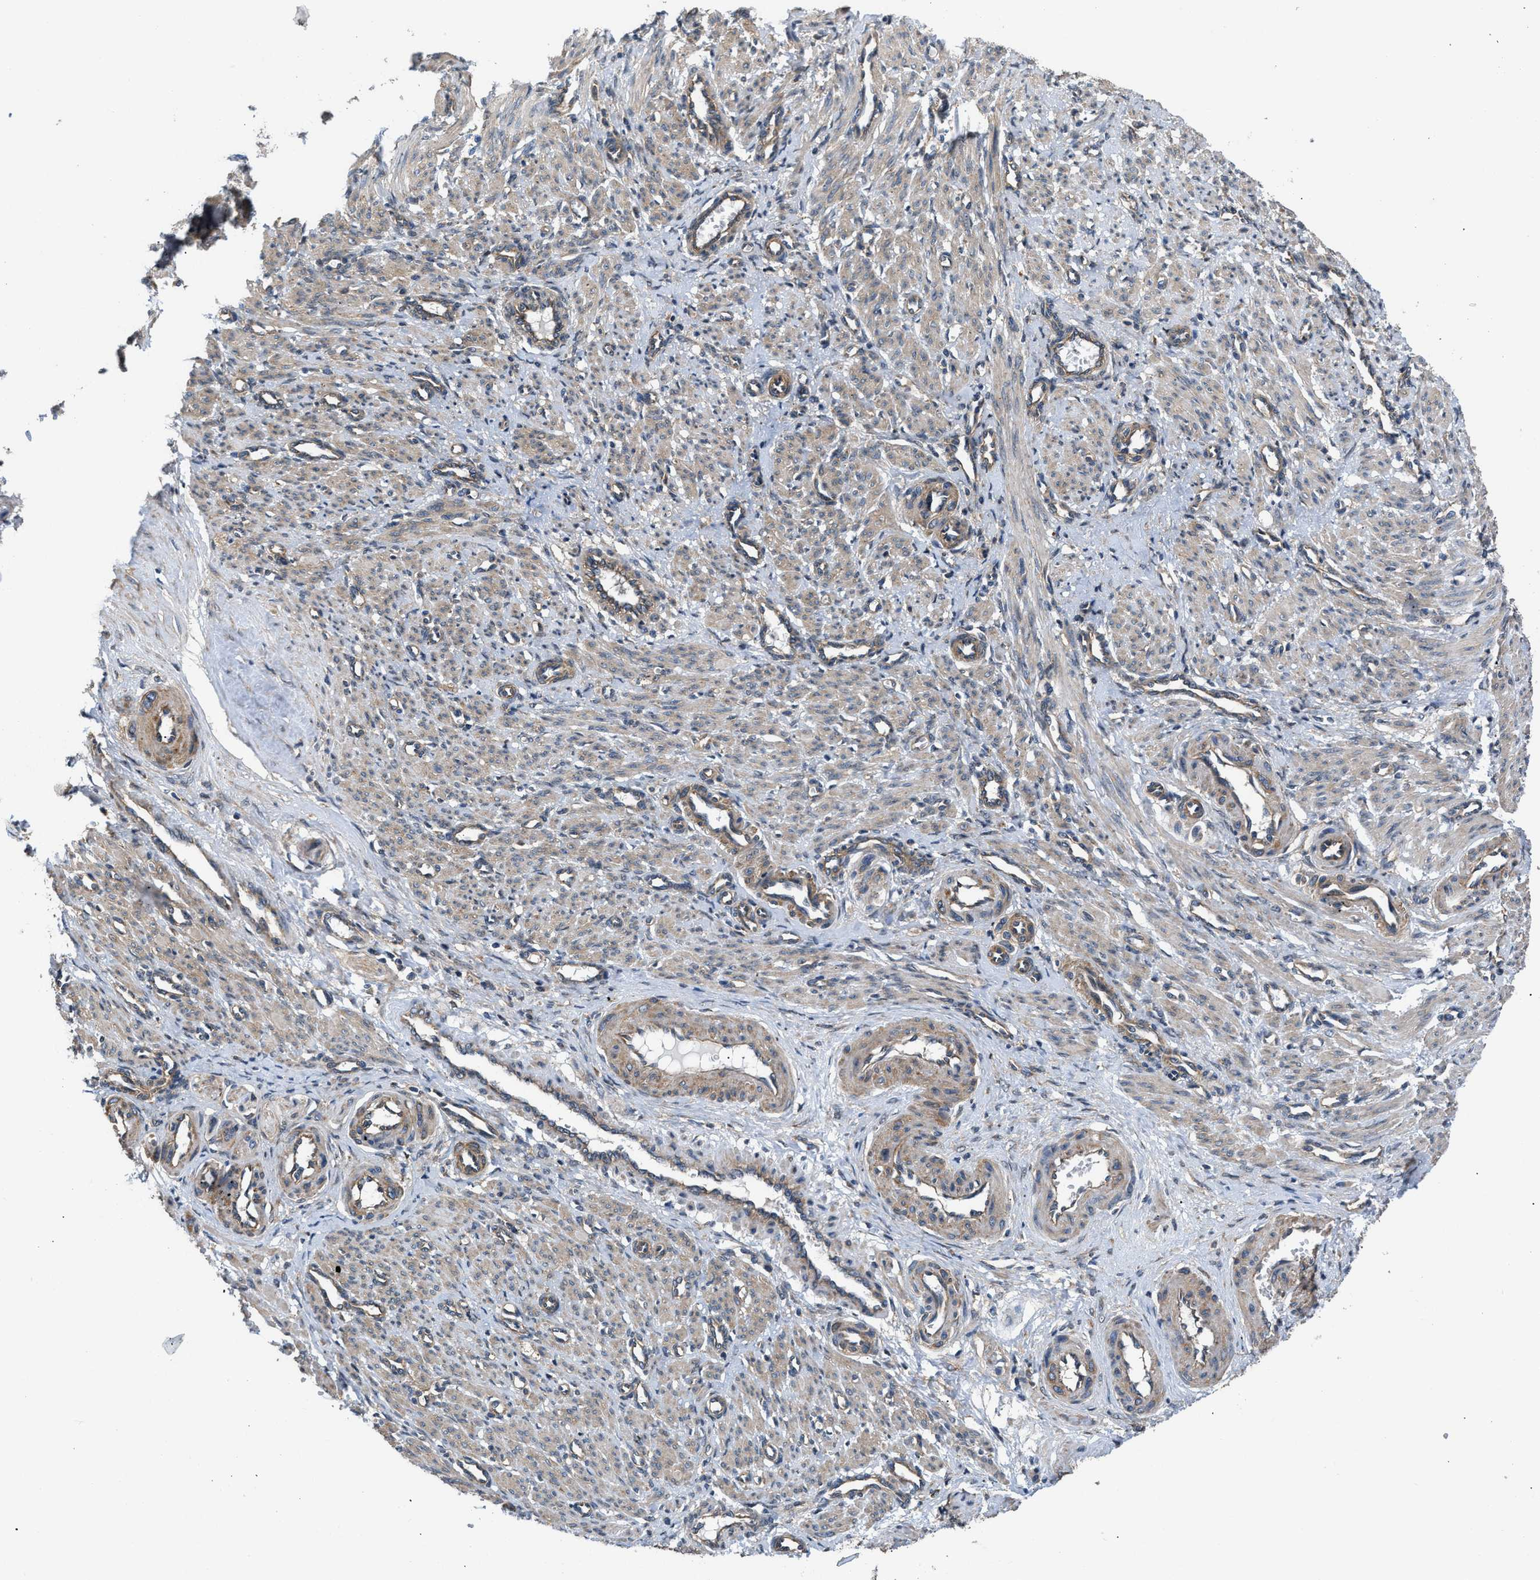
{"staining": {"intensity": "weak", "quantity": ">75%", "location": "cytoplasmic/membranous"}, "tissue": "smooth muscle", "cell_type": "Smooth muscle cells", "image_type": "normal", "snomed": [{"axis": "morphology", "description": "Normal tissue, NOS"}, {"axis": "topography", "description": "Endometrium"}], "caption": "Brown immunohistochemical staining in unremarkable smooth muscle exhibits weak cytoplasmic/membranous staining in about >75% of smooth muscle cells. (DAB IHC, brown staining for protein, blue staining for nuclei).", "gene": "CEP128", "patient": {"sex": "female", "age": 33}}